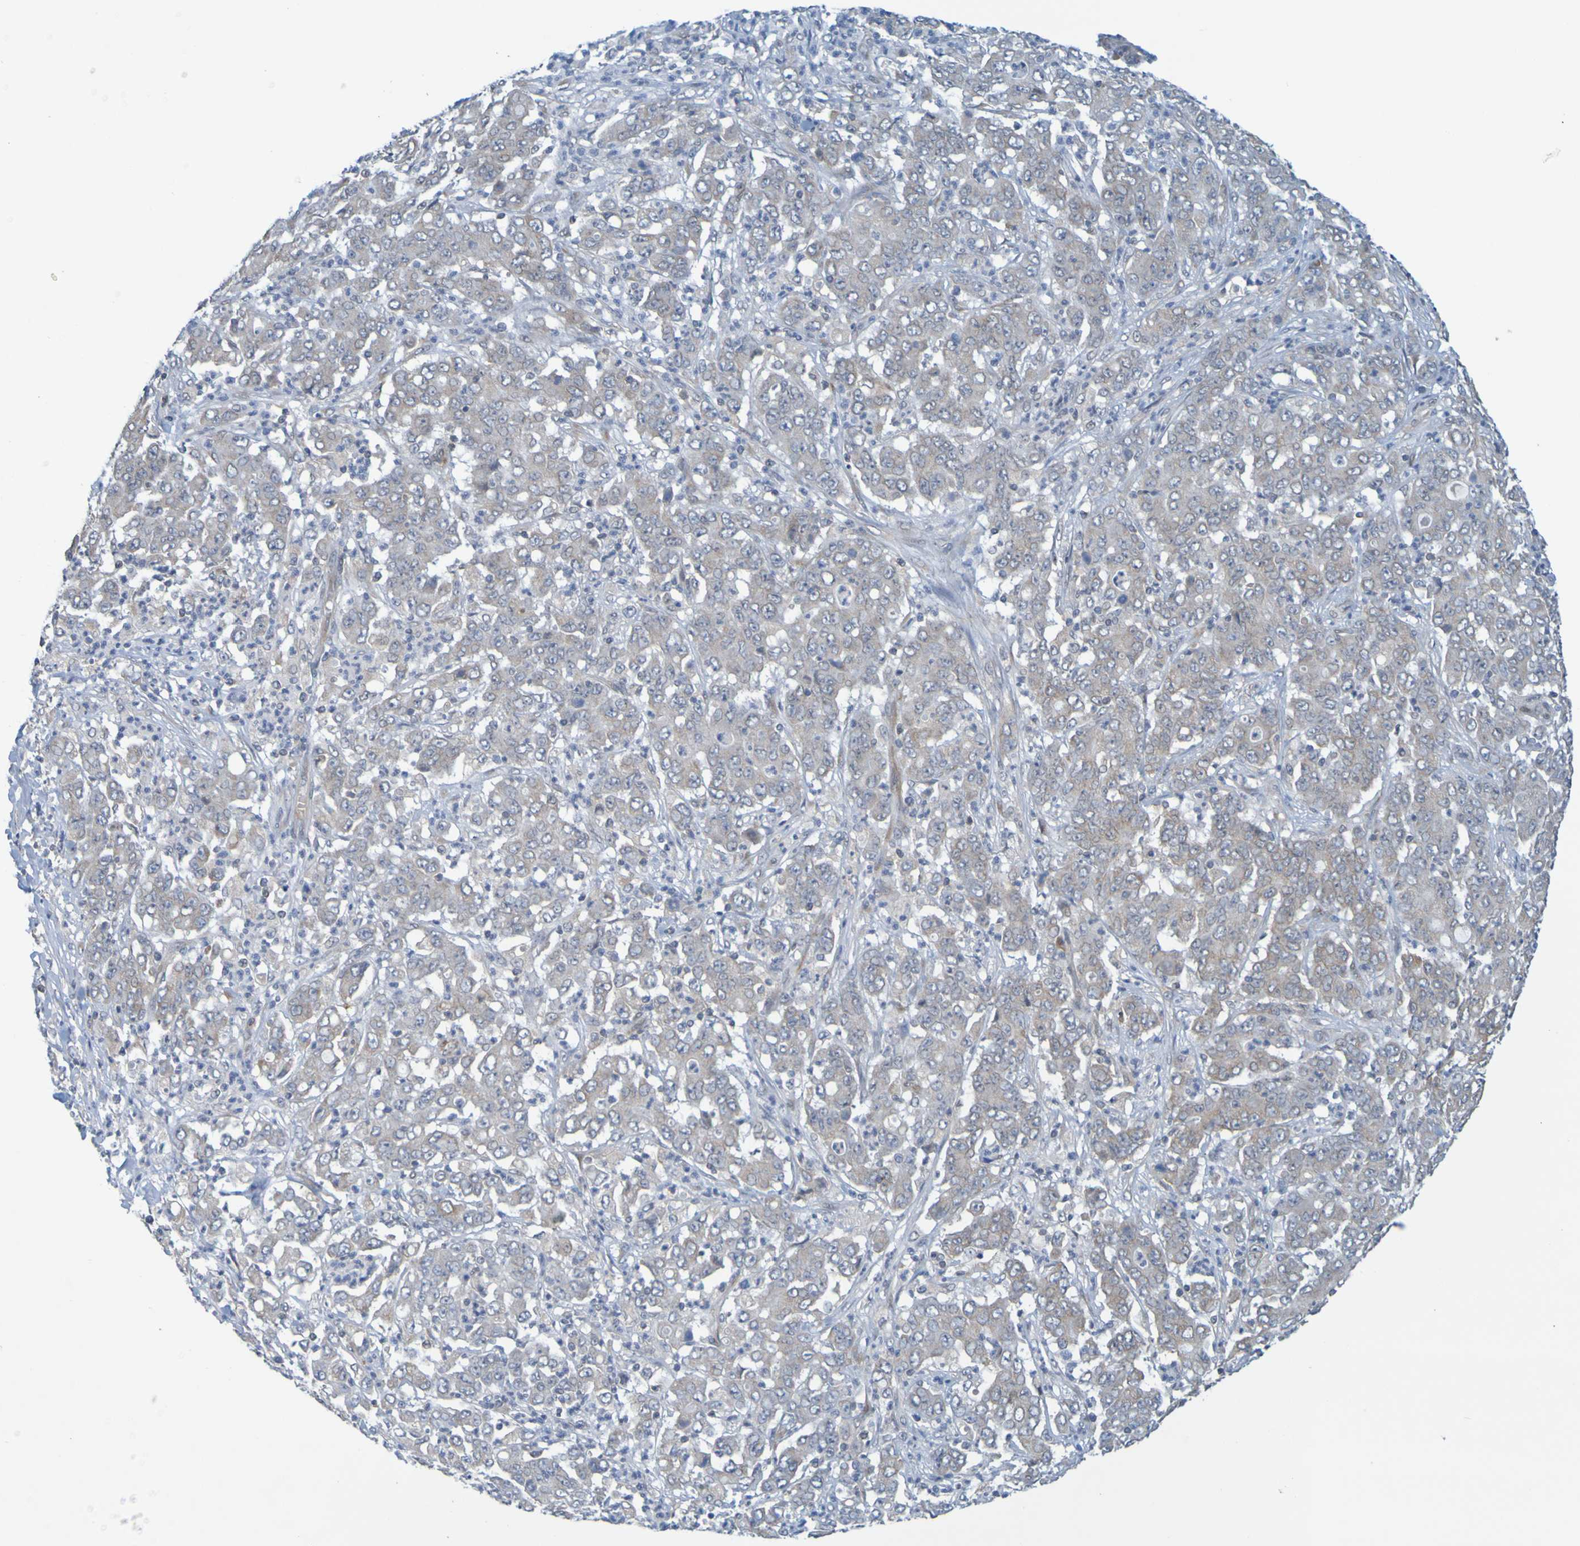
{"staining": {"intensity": "weak", "quantity": "25%-75%", "location": "cytoplasmic/membranous"}, "tissue": "stomach cancer", "cell_type": "Tumor cells", "image_type": "cancer", "snomed": [{"axis": "morphology", "description": "Adenocarcinoma, NOS"}, {"axis": "topography", "description": "Stomach, lower"}], "caption": "Approximately 25%-75% of tumor cells in human stomach adenocarcinoma demonstrate weak cytoplasmic/membranous protein positivity as visualized by brown immunohistochemical staining.", "gene": "MOGS", "patient": {"sex": "female", "age": 71}}